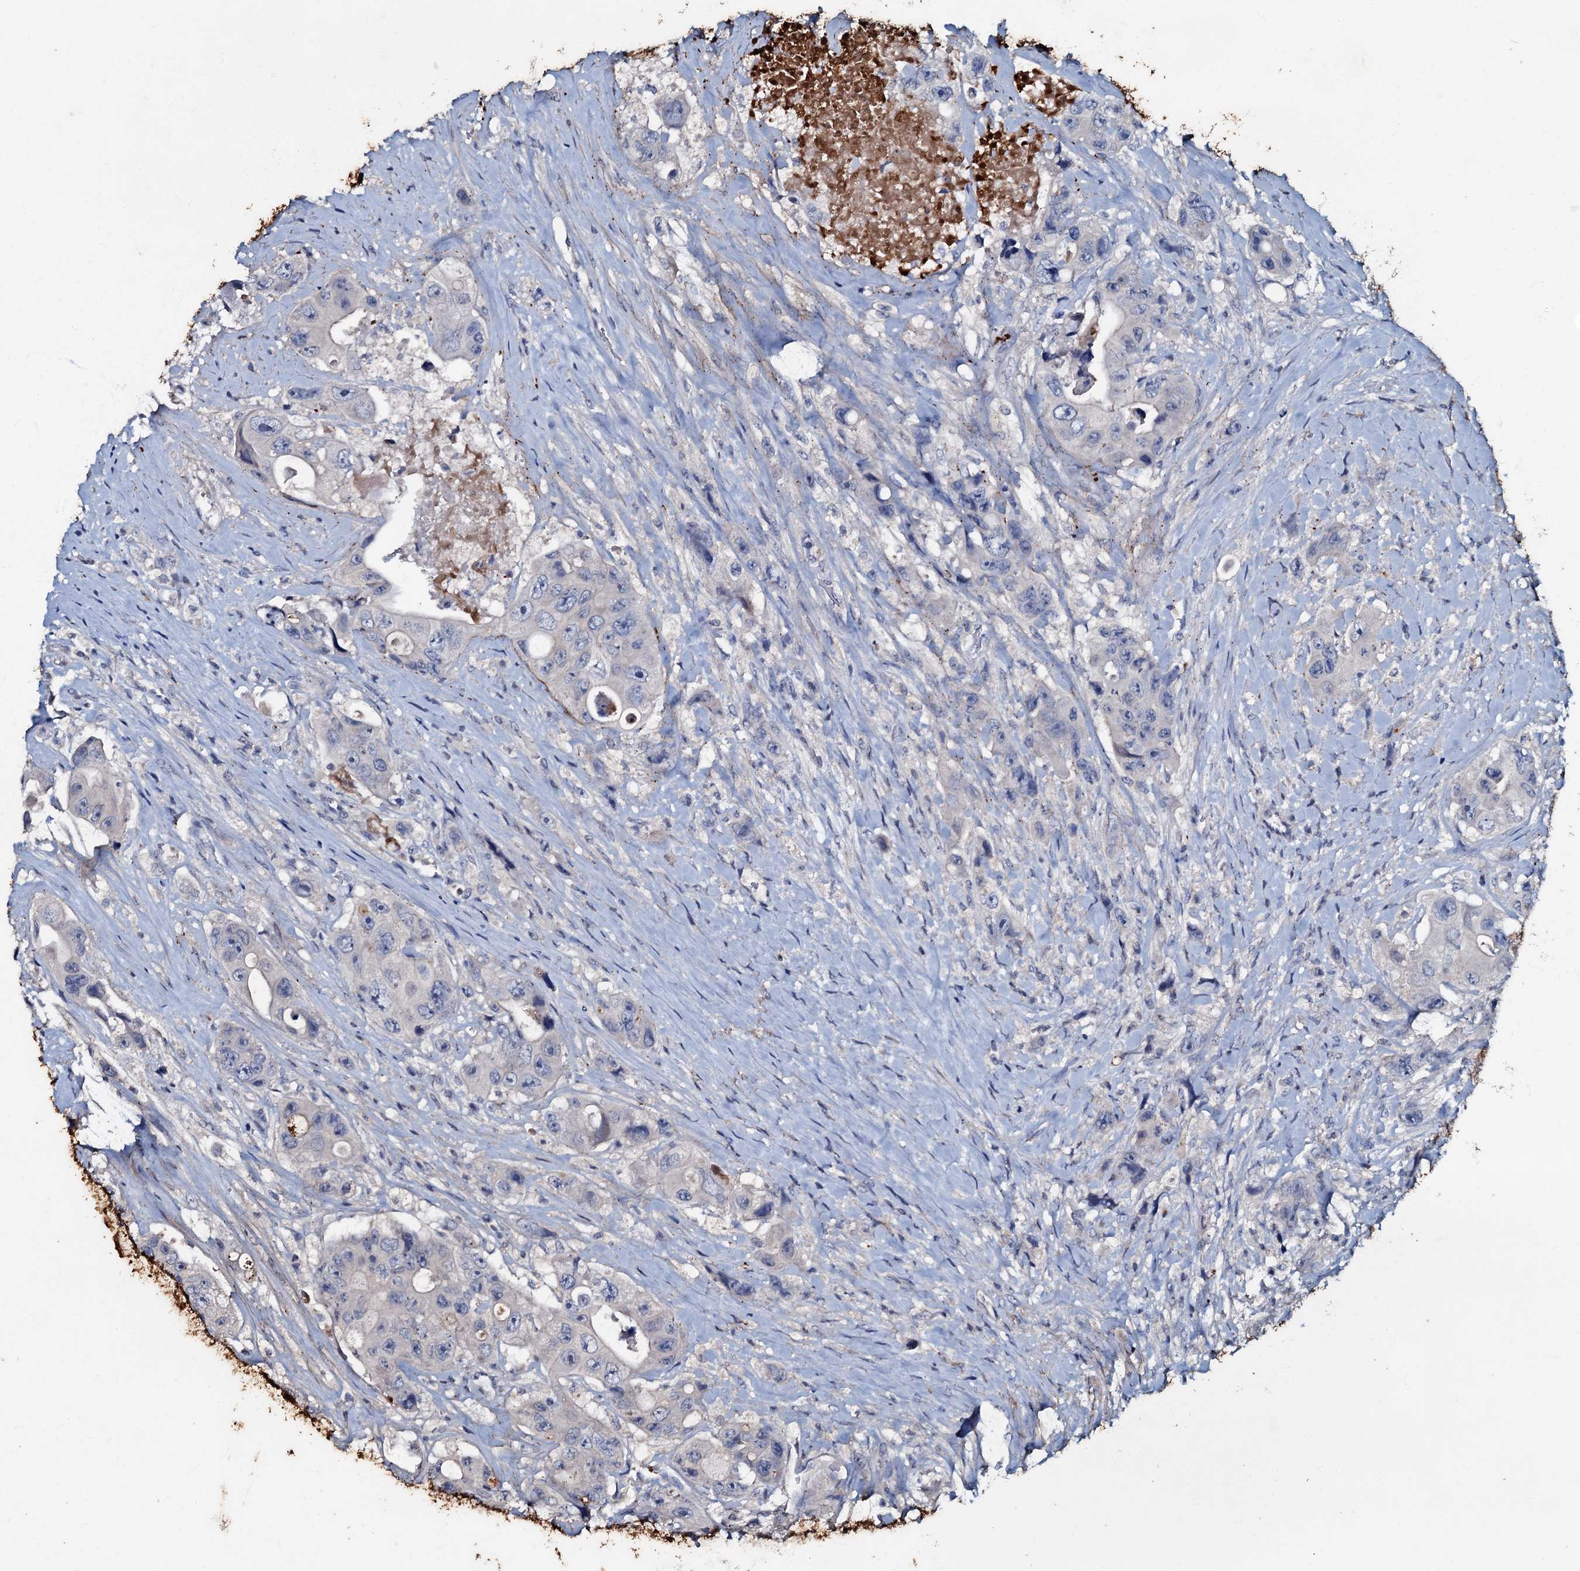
{"staining": {"intensity": "negative", "quantity": "none", "location": "none"}, "tissue": "colorectal cancer", "cell_type": "Tumor cells", "image_type": "cancer", "snomed": [{"axis": "morphology", "description": "Adenocarcinoma, NOS"}, {"axis": "topography", "description": "Colon"}], "caption": "An IHC image of colorectal adenocarcinoma is shown. There is no staining in tumor cells of colorectal adenocarcinoma.", "gene": "MANSC4", "patient": {"sex": "female", "age": 46}}